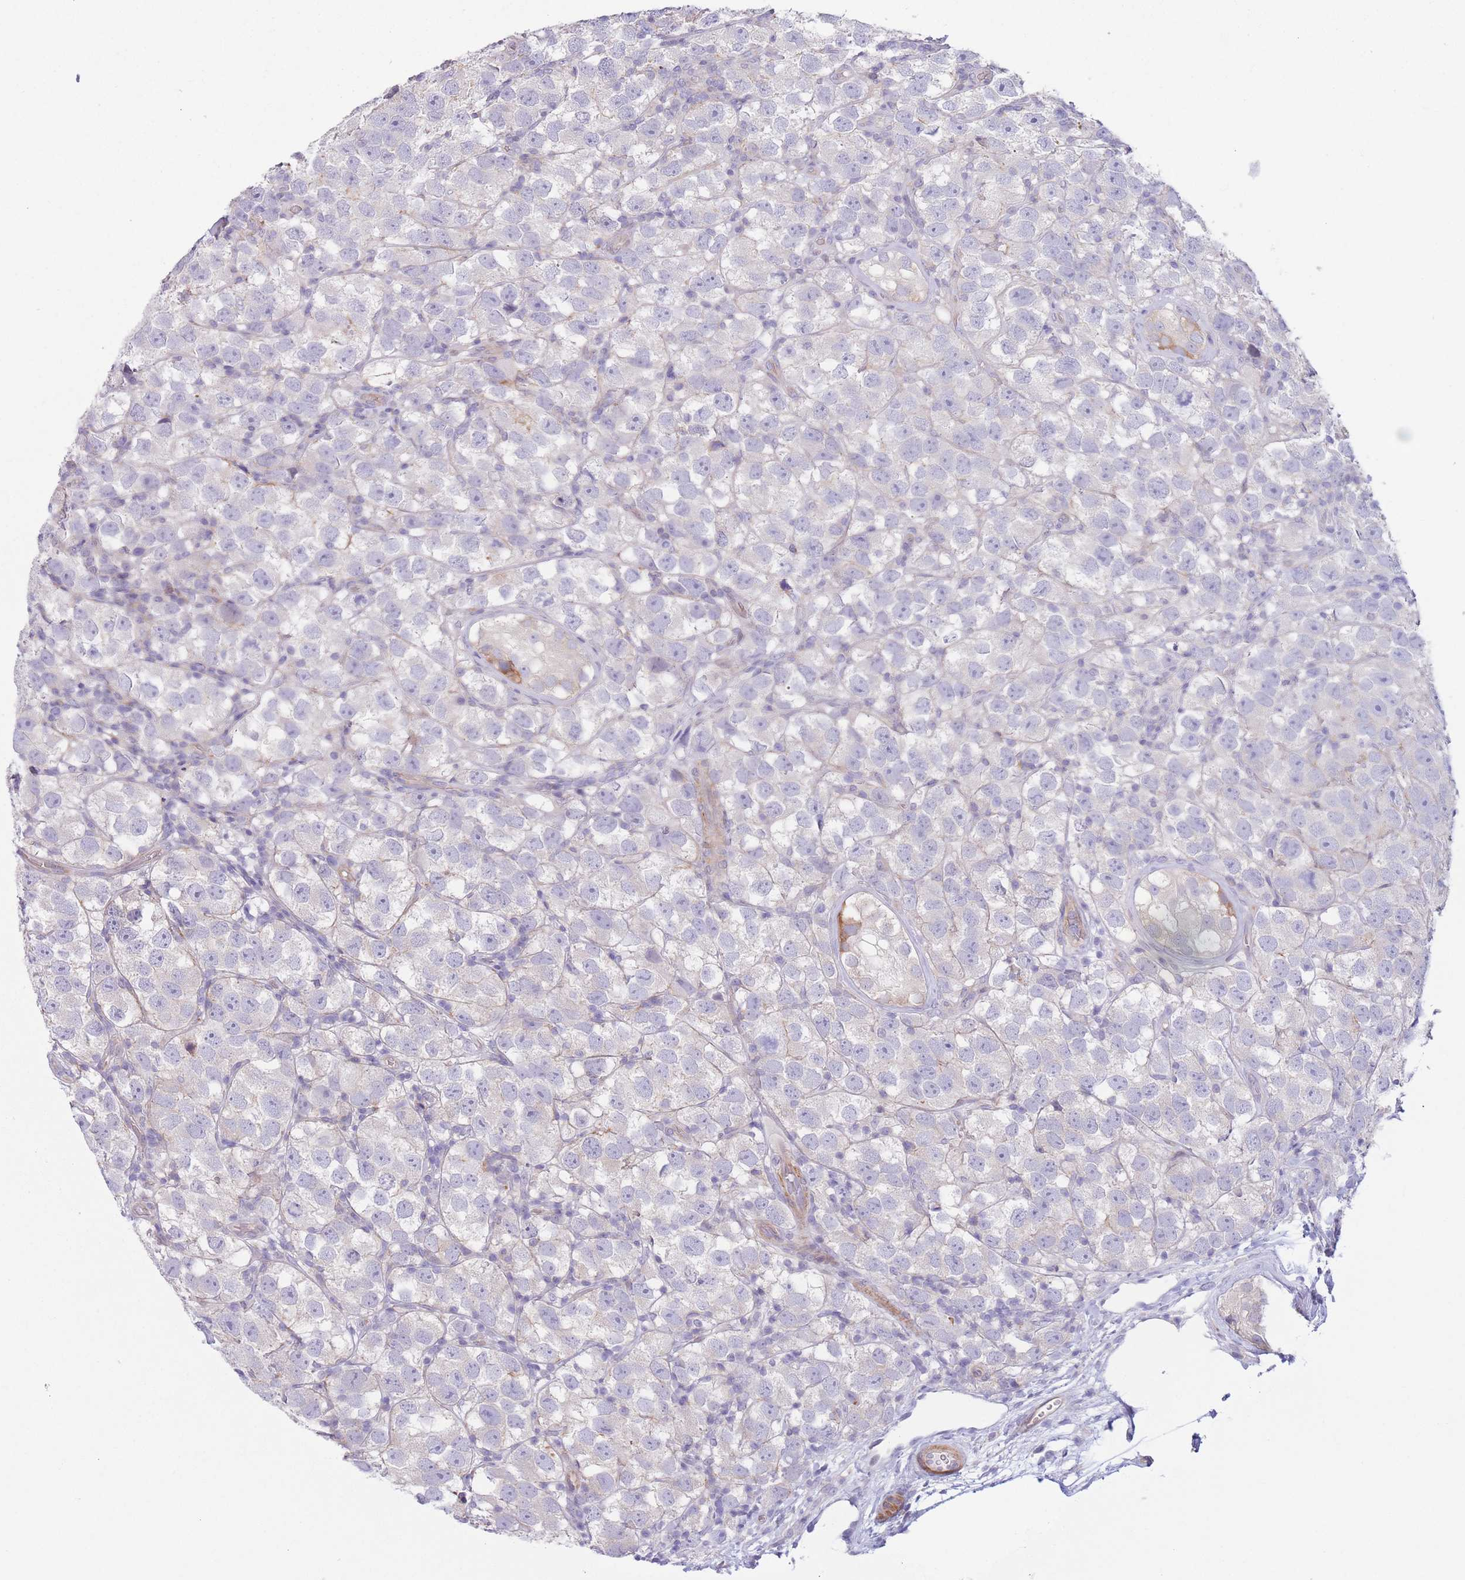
{"staining": {"intensity": "negative", "quantity": "none", "location": "none"}, "tissue": "testis cancer", "cell_type": "Tumor cells", "image_type": "cancer", "snomed": [{"axis": "morphology", "description": "Seminoma, NOS"}, {"axis": "topography", "description": "Testis"}], "caption": "There is no significant expression in tumor cells of testis cancer.", "gene": "C9orf152", "patient": {"sex": "male", "age": 26}}